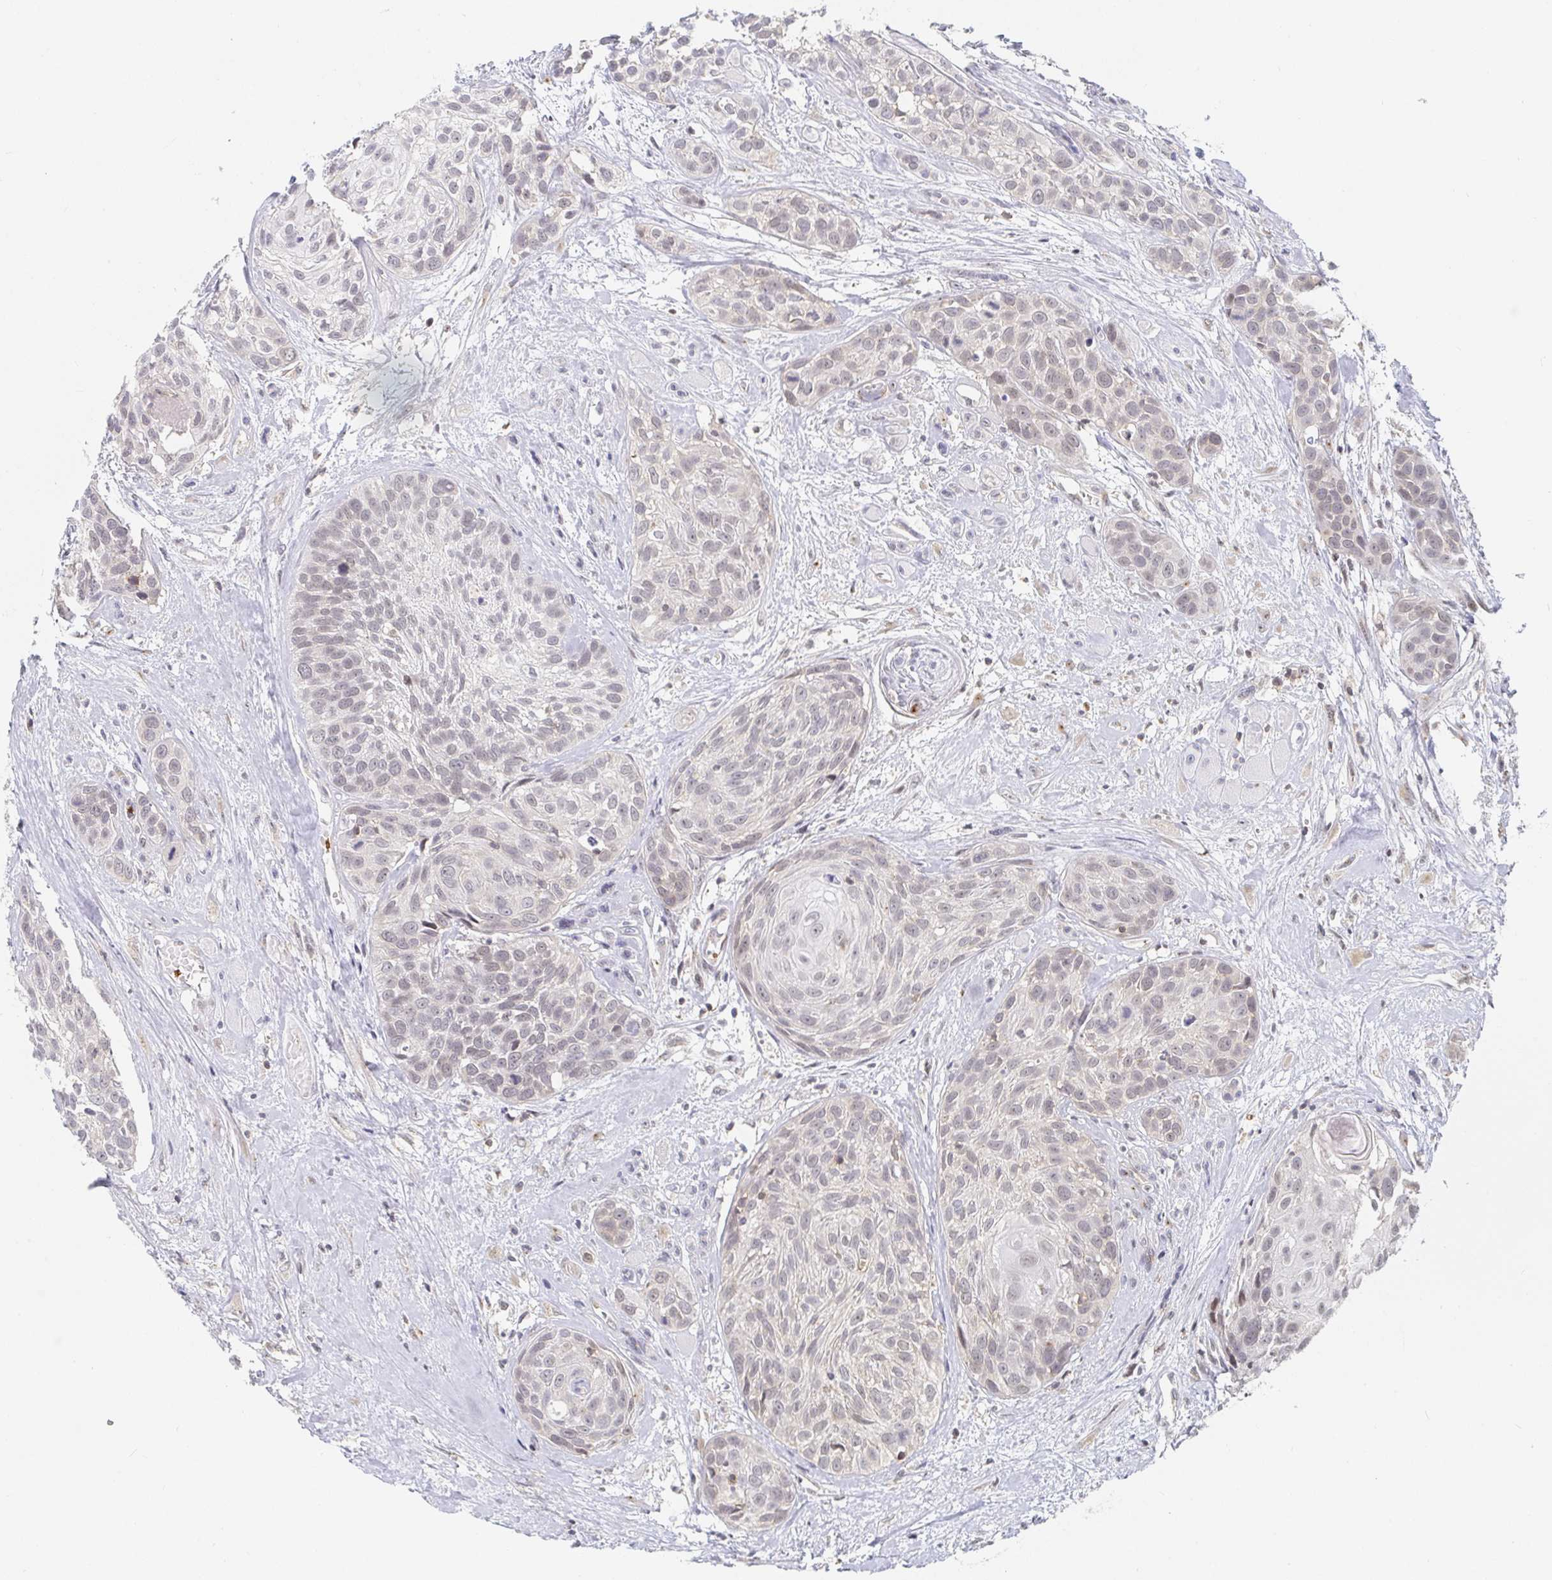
{"staining": {"intensity": "weak", "quantity": "25%-75%", "location": "nuclear"}, "tissue": "head and neck cancer", "cell_type": "Tumor cells", "image_type": "cancer", "snomed": [{"axis": "morphology", "description": "Squamous cell carcinoma, NOS"}, {"axis": "topography", "description": "Head-Neck"}], "caption": "A high-resolution image shows immunohistochemistry (IHC) staining of head and neck cancer, which exhibits weak nuclear expression in about 25%-75% of tumor cells. The staining was performed using DAB (3,3'-diaminobenzidine) to visualize the protein expression in brown, while the nuclei were stained in blue with hematoxylin (Magnification: 20x).", "gene": "CHD2", "patient": {"sex": "female", "age": 50}}